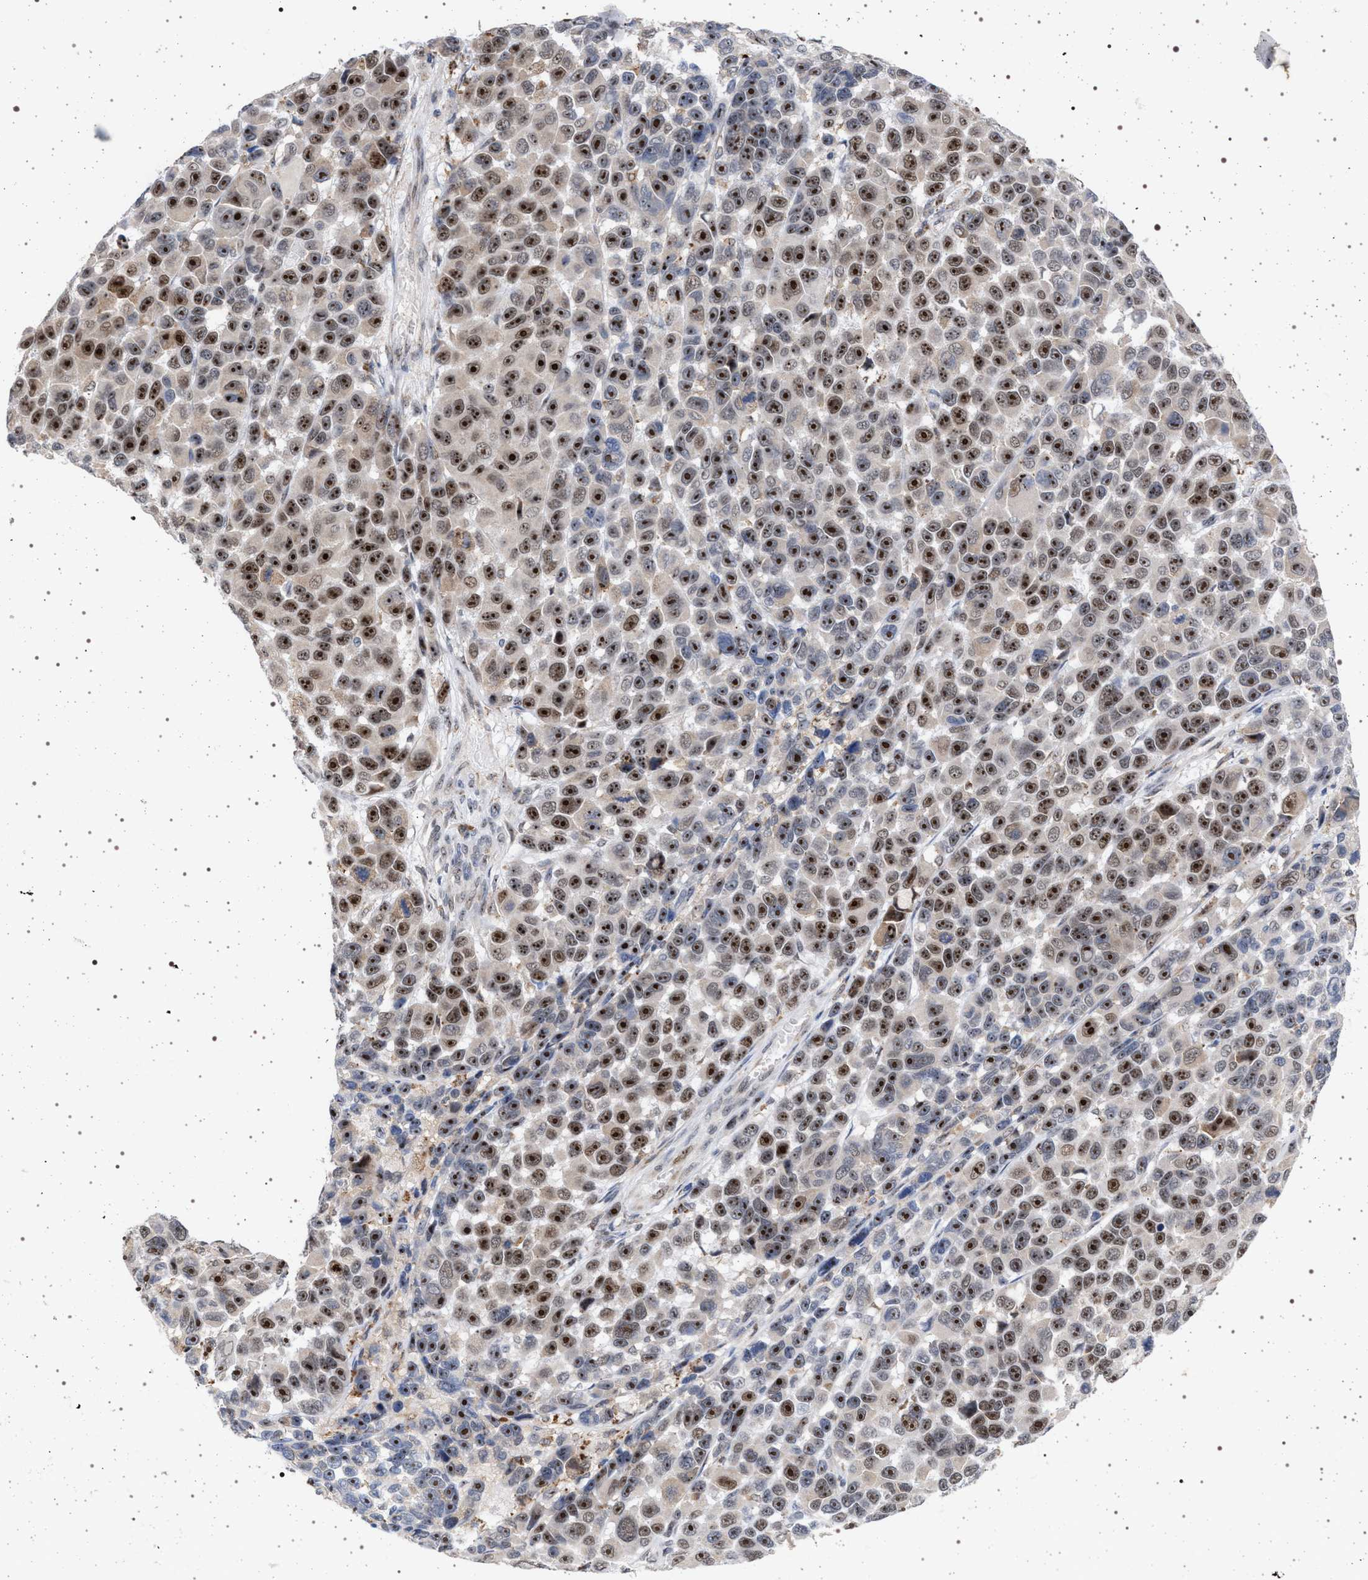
{"staining": {"intensity": "strong", "quantity": ">75%", "location": "nuclear"}, "tissue": "melanoma", "cell_type": "Tumor cells", "image_type": "cancer", "snomed": [{"axis": "morphology", "description": "Malignant melanoma, NOS"}, {"axis": "topography", "description": "Skin"}], "caption": "Melanoma stained with a protein marker displays strong staining in tumor cells.", "gene": "ELAC2", "patient": {"sex": "male", "age": 53}}